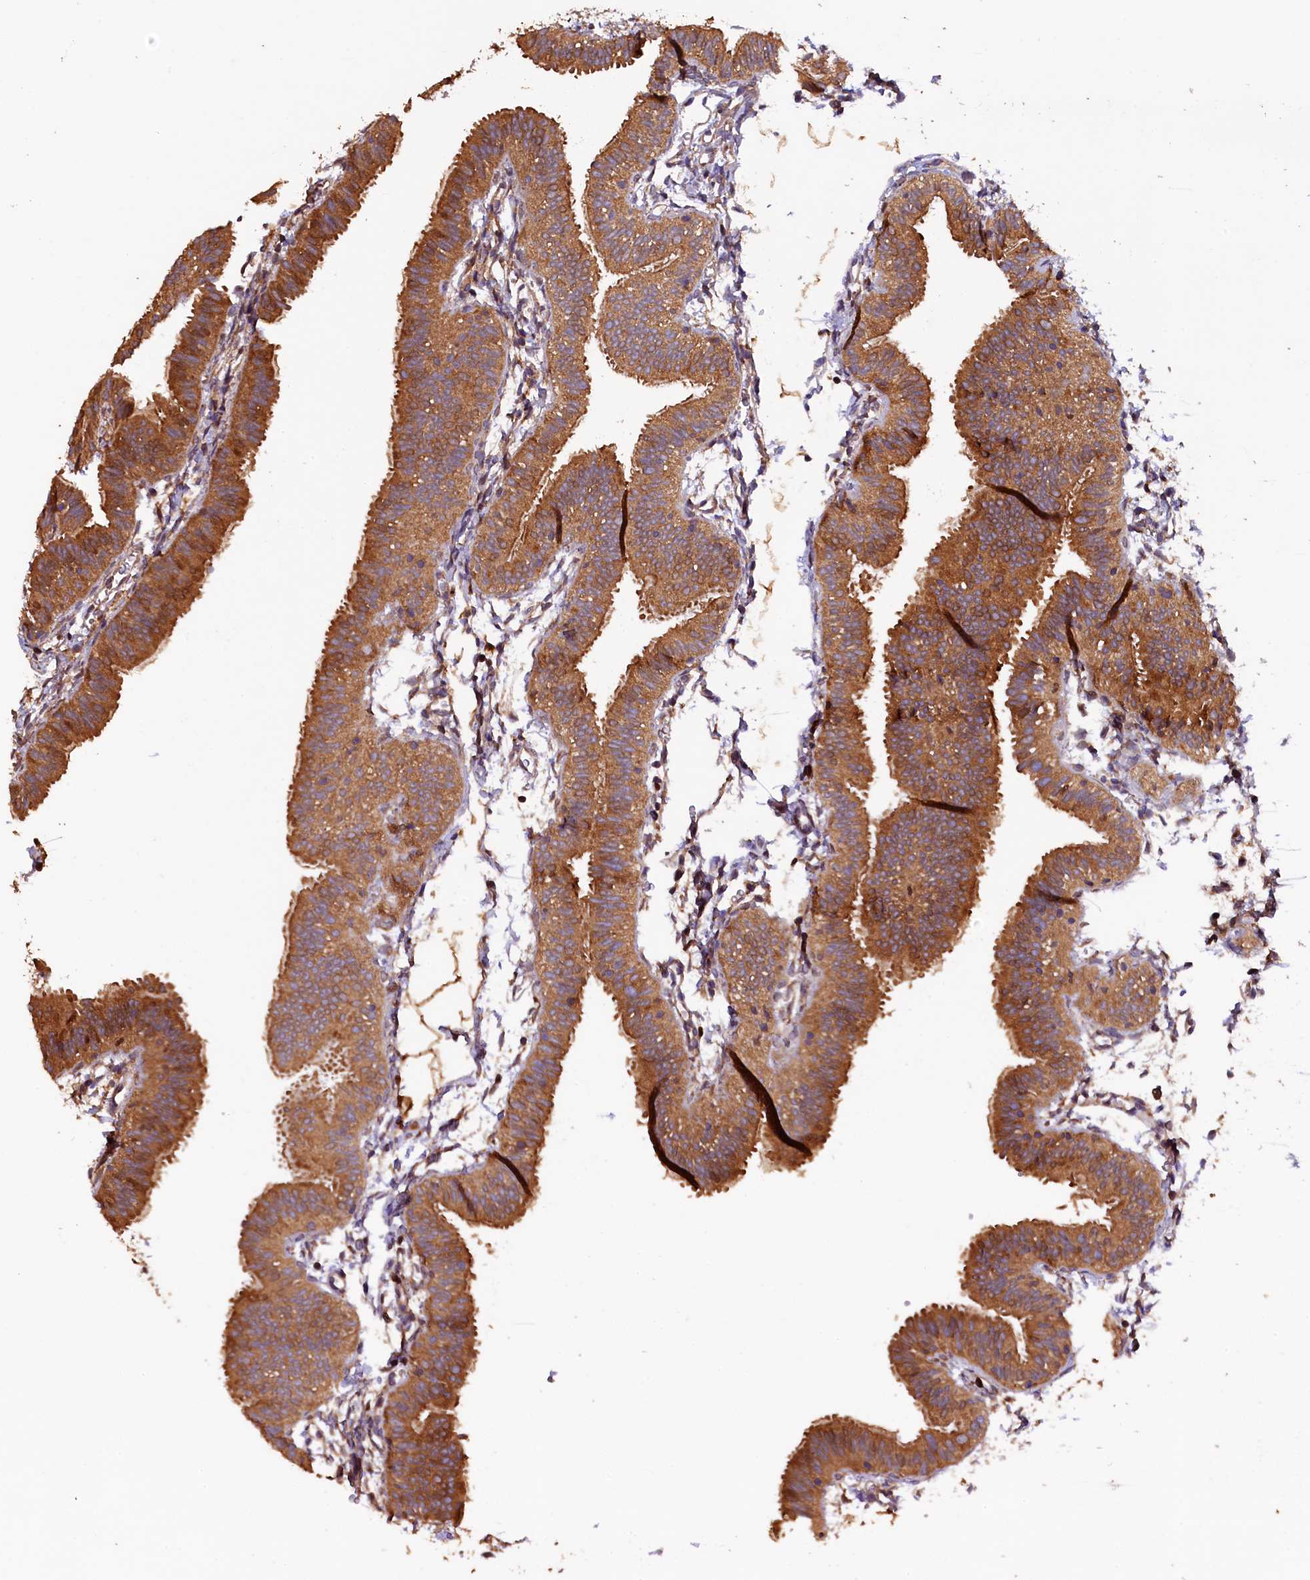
{"staining": {"intensity": "moderate", "quantity": ">75%", "location": "cytoplasmic/membranous"}, "tissue": "fallopian tube", "cell_type": "Glandular cells", "image_type": "normal", "snomed": [{"axis": "morphology", "description": "Normal tissue, NOS"}, {"axis": "topography", "description": "Fallopian tube"}], "caption": "IHC staining of unremarkable fallopian tube, which displays medium levels of moderate cytoplasmic/membranous staining in about >75% of glandular cells indicating moderate cytoplasmic/membranous protein positivity. The staining was performed using DAB (brown) for protein detection and nuclei were counterstained in hematoxylin (blue).", "gene": "KLC2", "patient": {"sex": "female", "age": 35}}